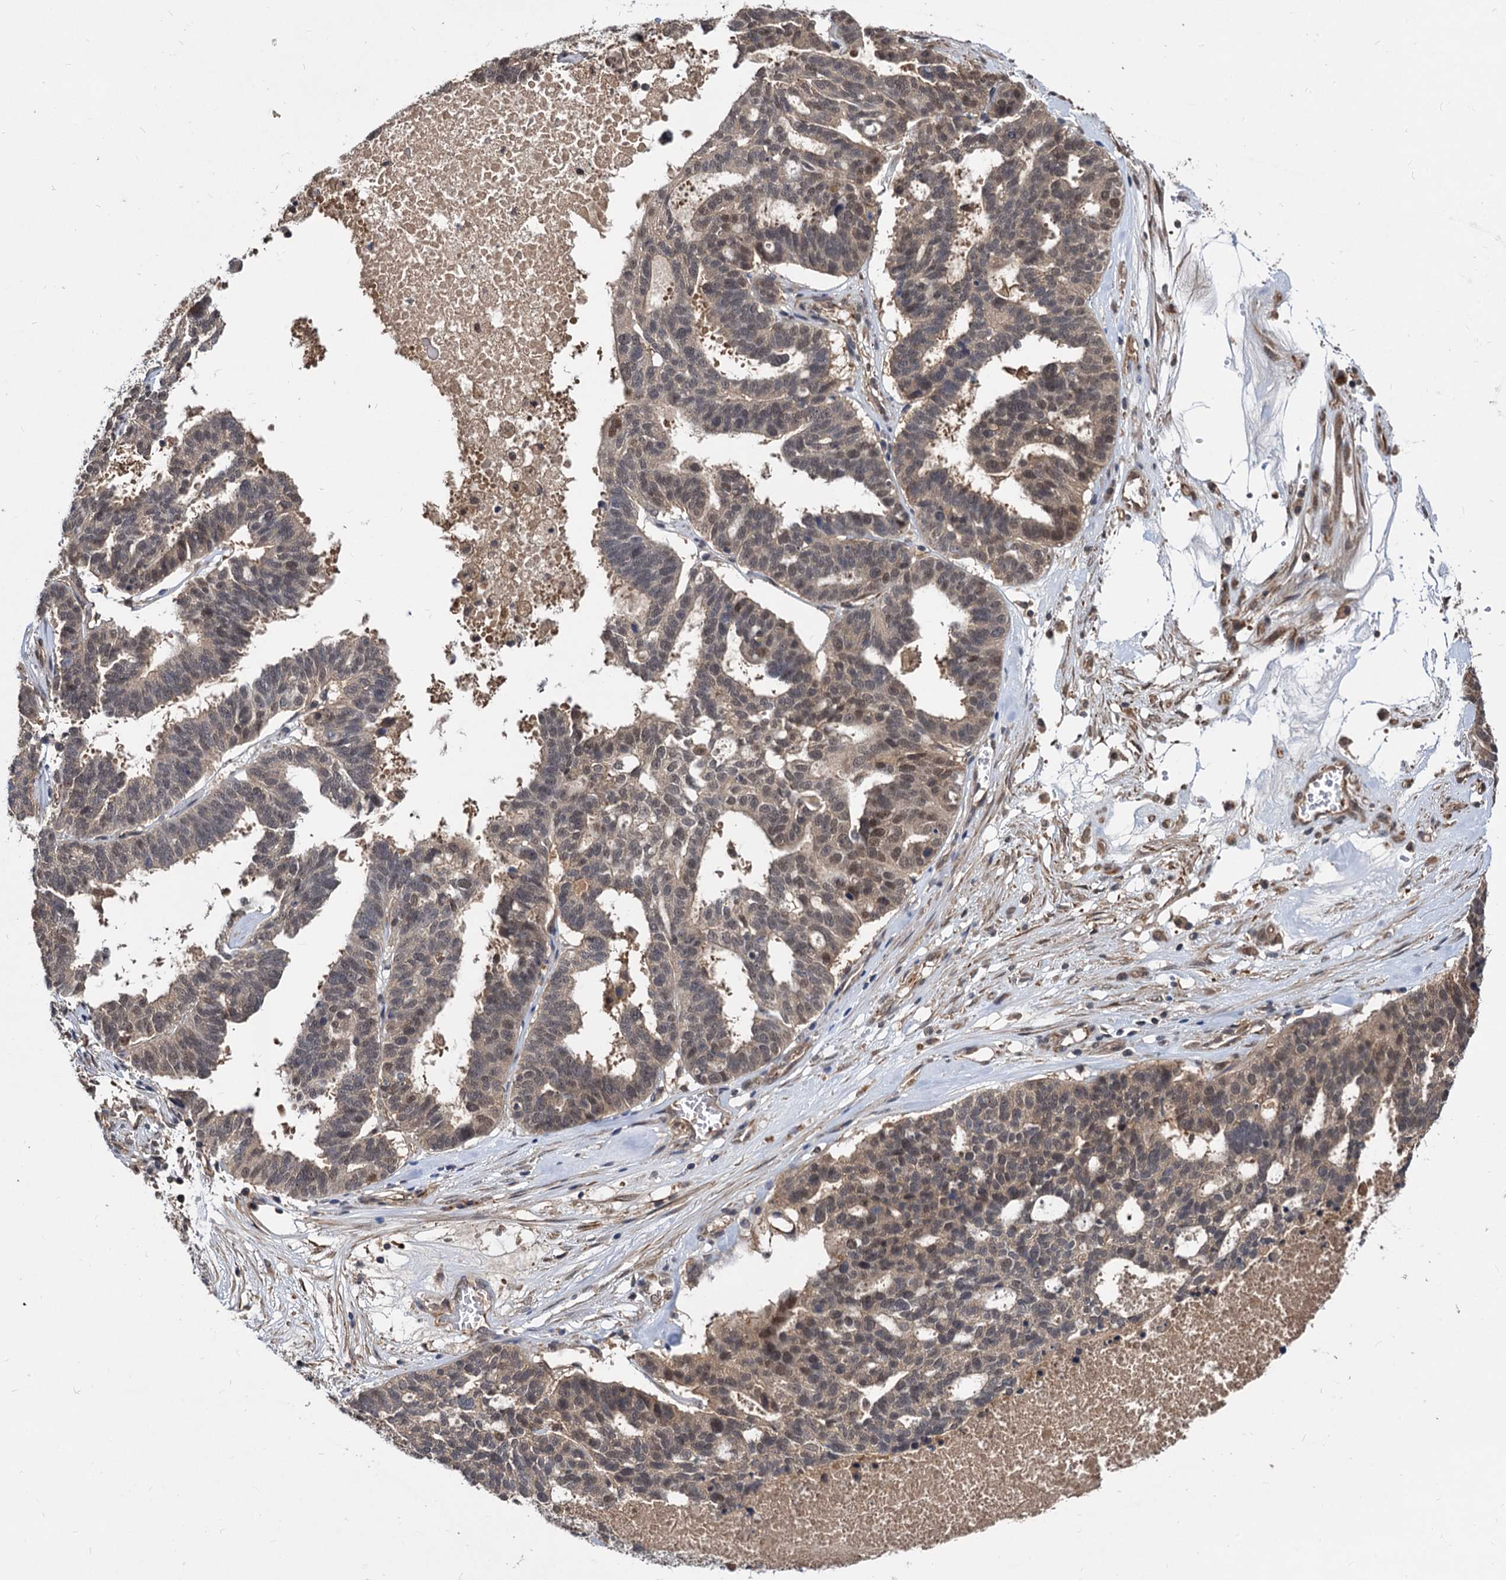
{"staining": {"intensity": "weak", "quantity": ">75%", "location": "cytoplasmic/membranous,nuclear"}, "tissue": "ovarian cancer", "cell_type": "Tumor cells", "image_type": "cancer", "snomed": [{"axis": "morphology", "description": "Cystadenocarcinoma, serous, NOS"}, {"axis": "topography", "description": "Ovary"}], "caption": "Tumor cells display low levels of weak cytoplasmic/membranous and nuclear staining in approximately >75% of cells in human ovarian cancer (serous cystadenocarcinoma).", "gene": "PSMD4", "patient": {"sex": "female", "age": 59}}